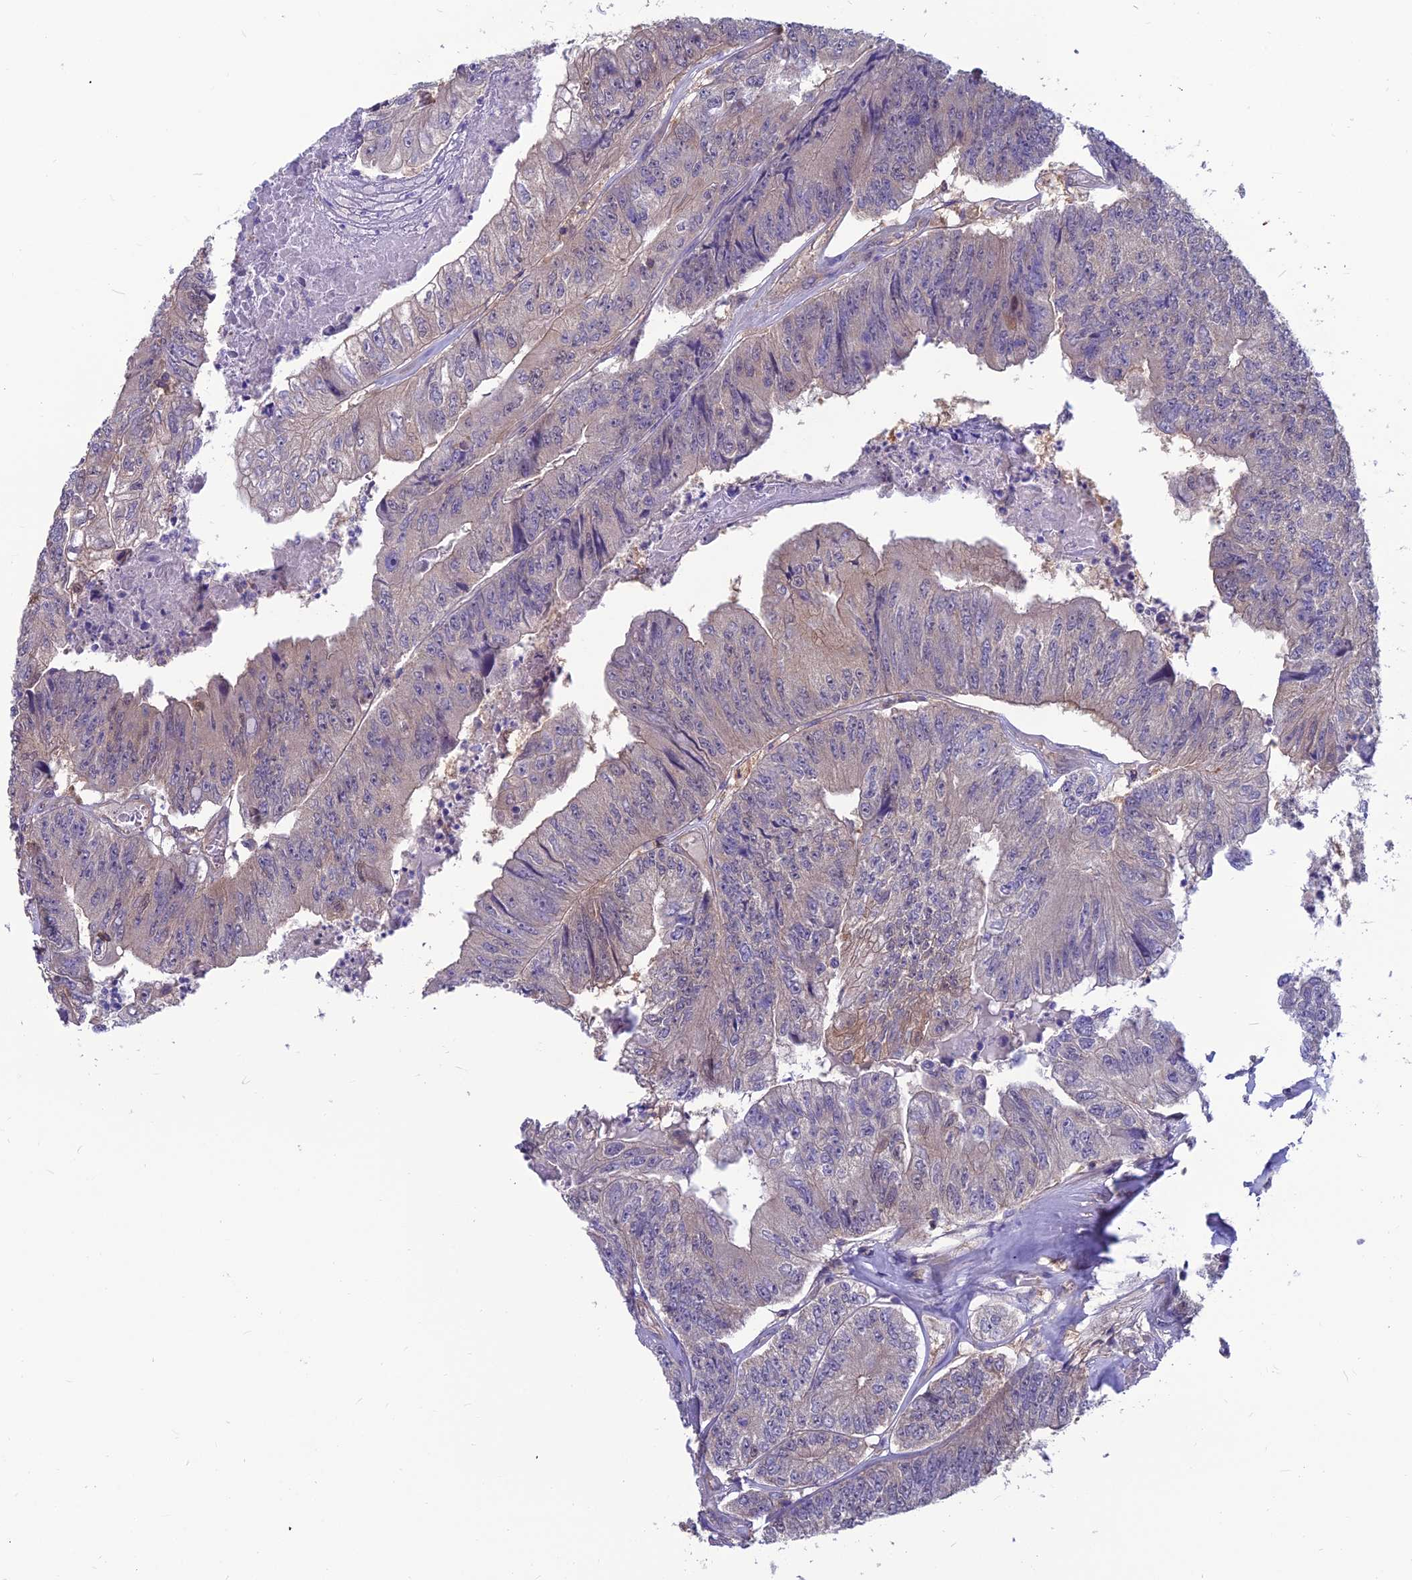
{"staining": {"intensity": "moderate", "quantity": "<25%", "location": "cytoplasmic/membranous"}, "tissue": "colorectal cancer", "cell_type": "Tumor cells", "image_type": "cancer", "snomed": [{"axis": "morphology", "description": "Adenocarcinoma, NOS"}, {"axis": "topography", "description": "Colon"}], "caption": "Tumor cells demonstrate low levels of moderate cytoplasmic/membranous staining in approximately <25% of cells in human colorectal cancer.", "gene": "MVD", "patient": {"sex": "female", "age": 67}}